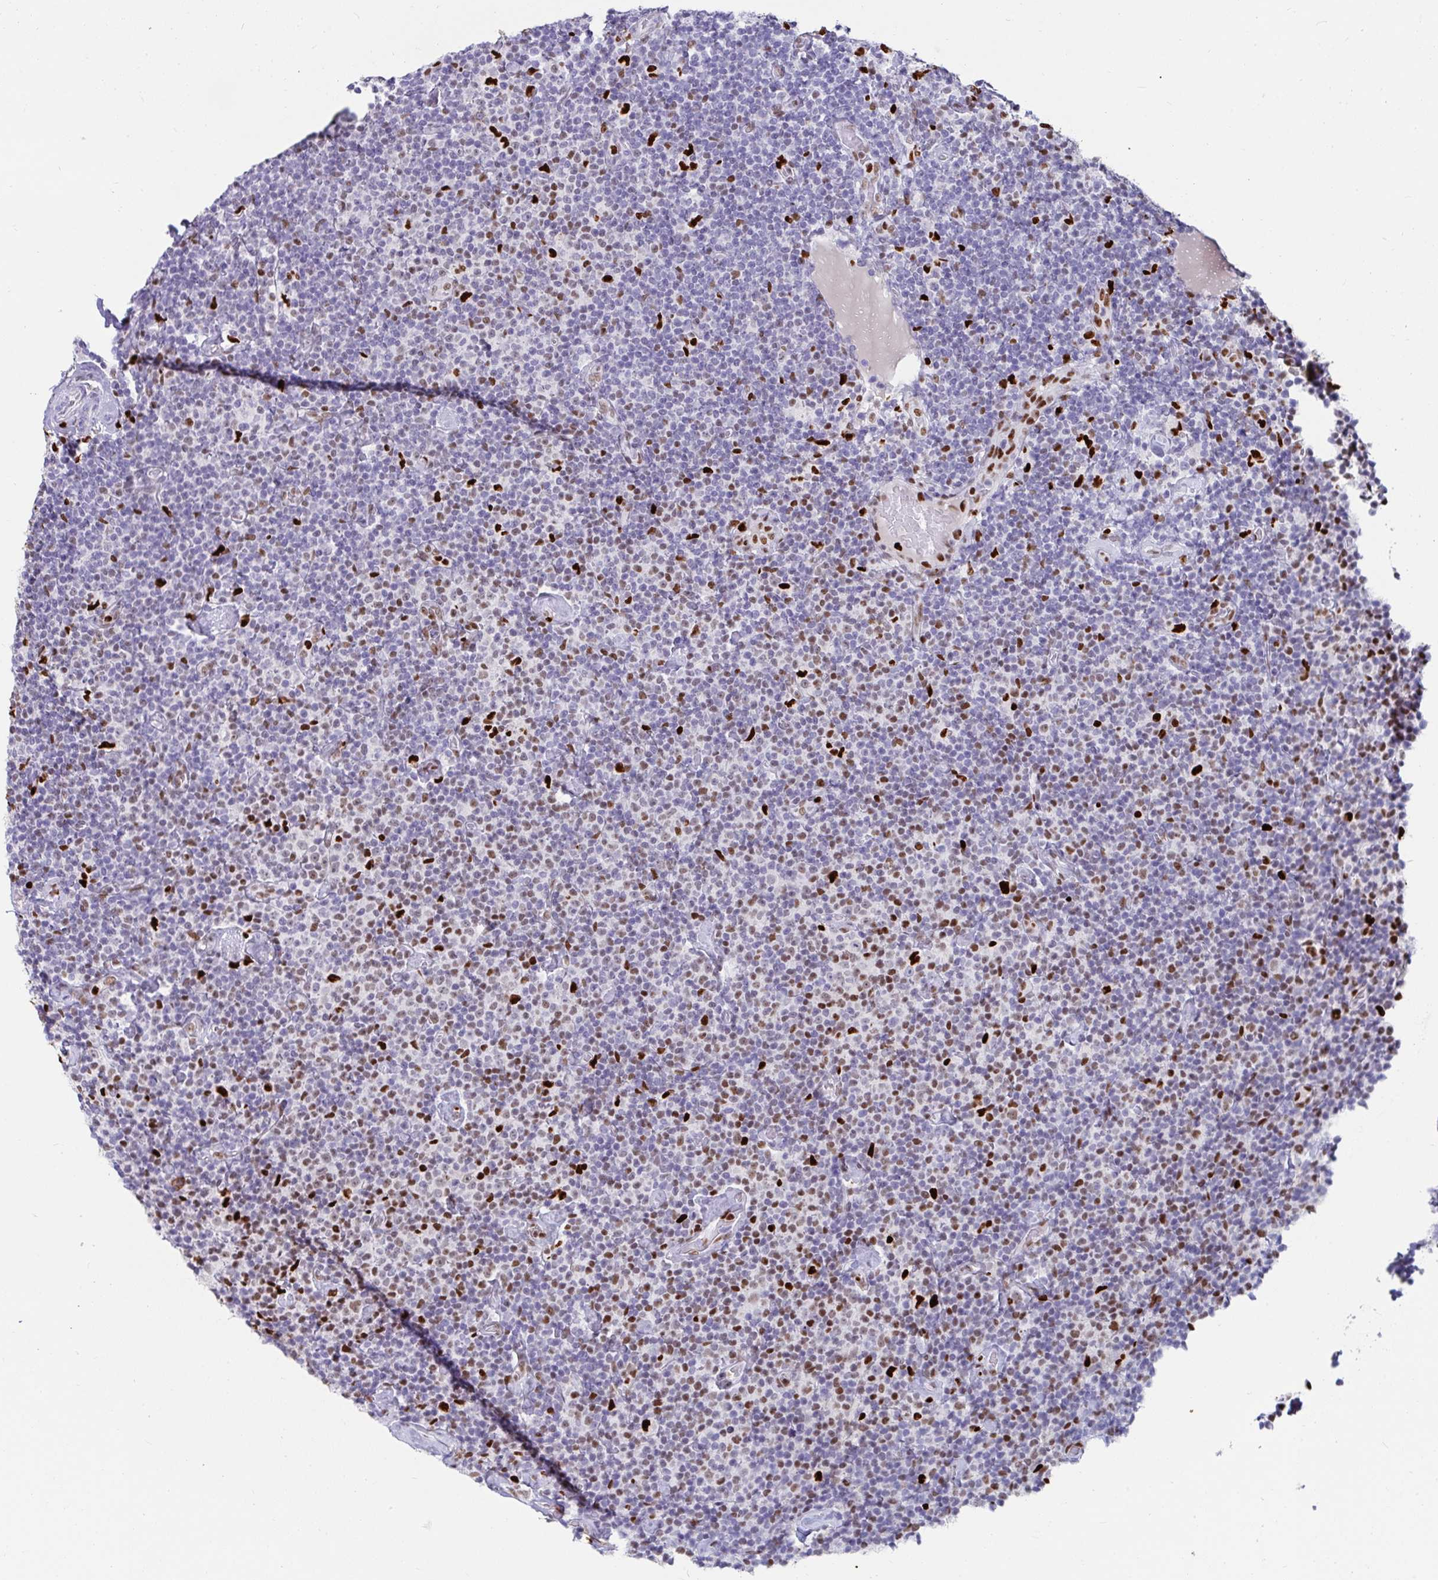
{"staining": {"intensity": "weak", "quantity": "<25%", "location": "nuclear"}, "tissue": "lymphoma", "cell_type": "Tumor cells", "image_type": "cancer", "snomed": [{"axis": "morphology", "description": "Malignant lymphoma, non-Hodgkin's type, Low grade"}, {"axis": "topography", "description": "Lymph node"}], "caption": "High magnification brightfield microscopy of lymphoma stained with DAB (brown) and counterstained with hematoxylin (blue): tumor cells show no significant positivity.", "gene": "ZNF586", "patient": {"sex": "male", "age": 81}}